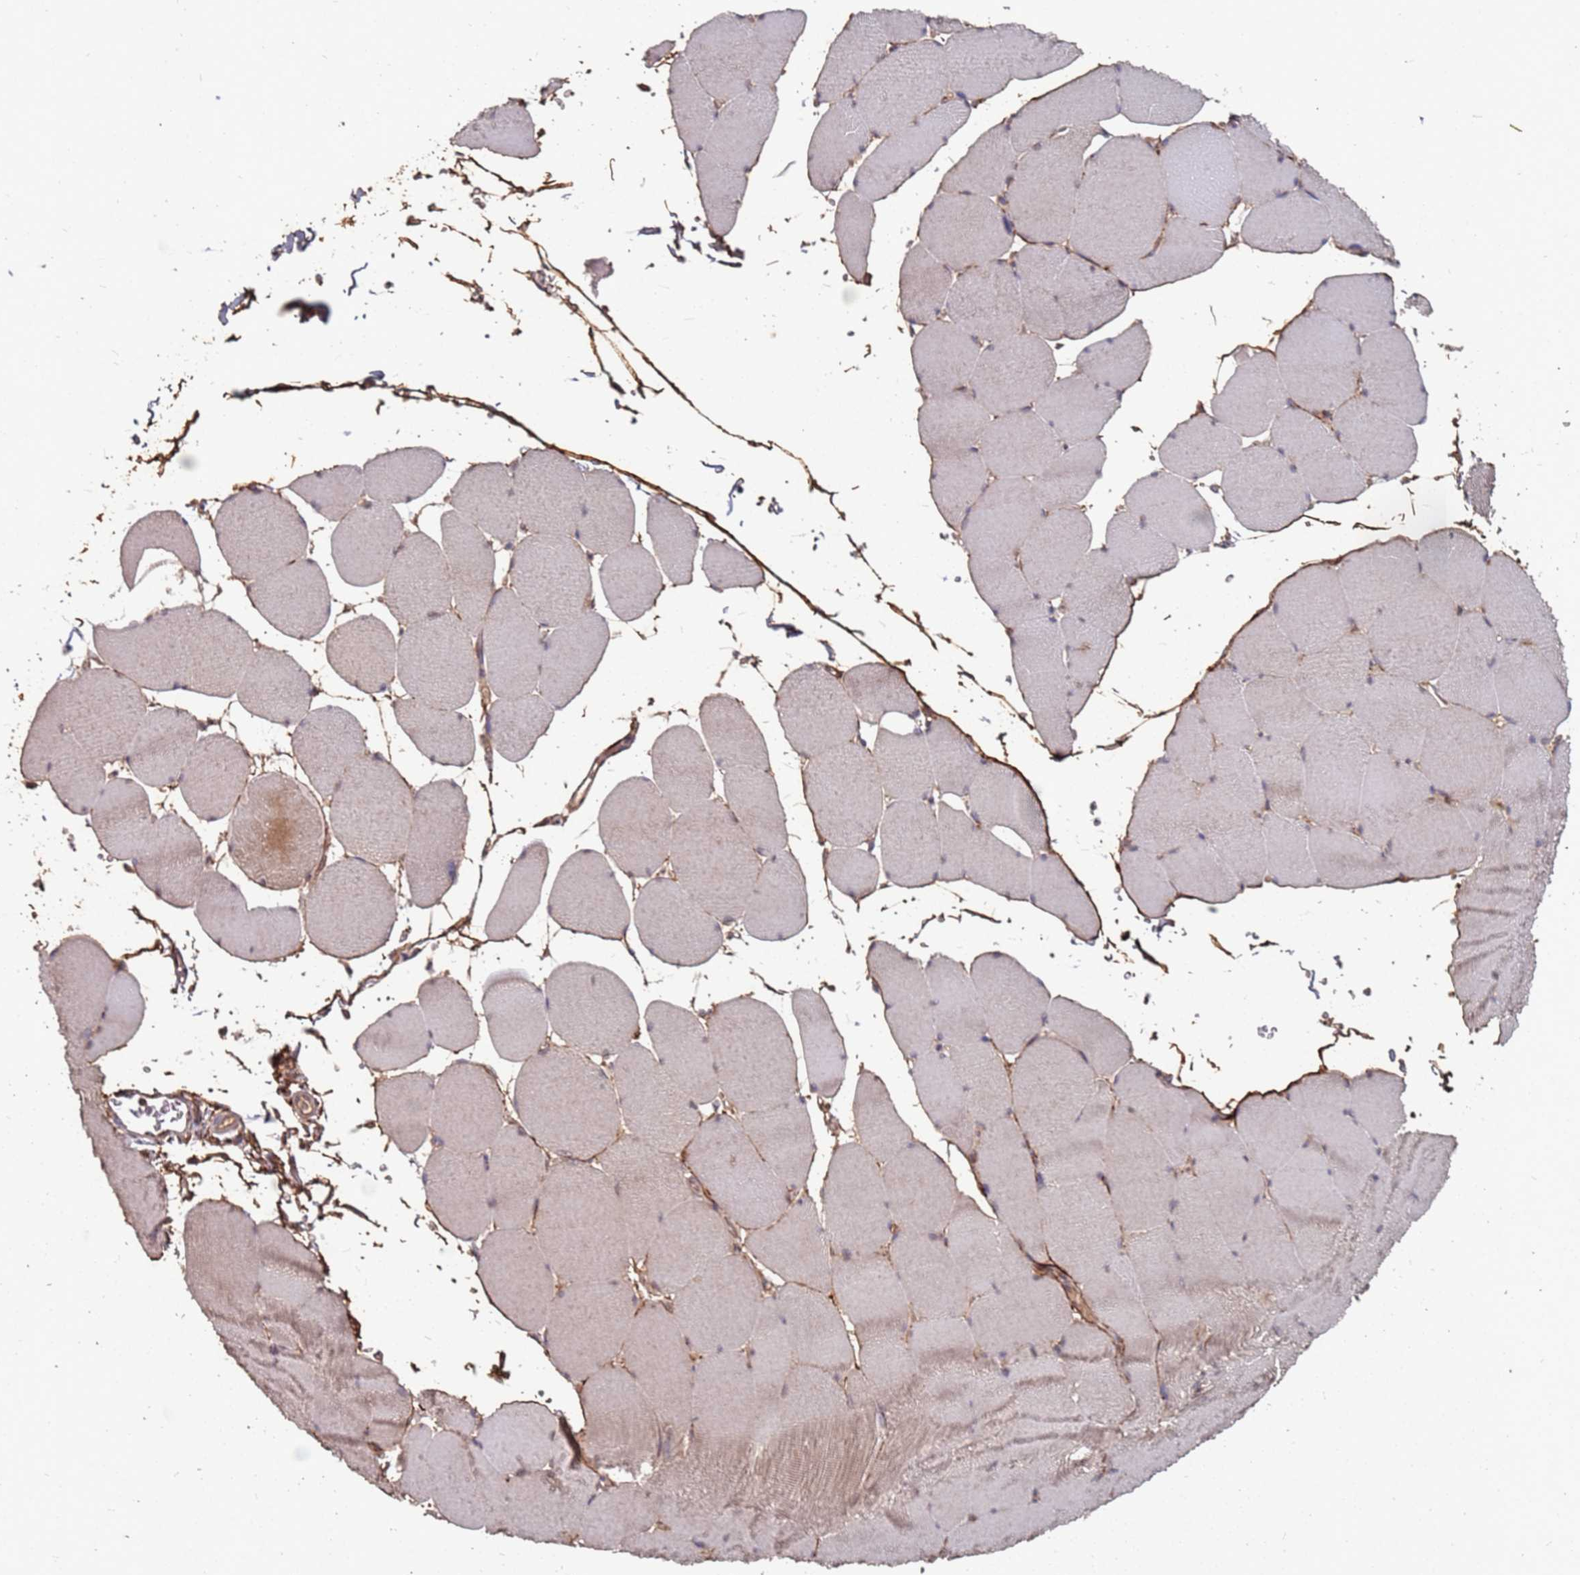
{"staining": {"intensity": "weak", "quantity": "<25%", "location": "cytoplasmic/membranous"}, "tissue": "skeletal muscle", "cell_type": "Myocytes", "image_type": "normal", "snomed": [{"axis": "morphology", "description": "Normal tissue, NOS"}, {"axis": "topography", "description": "Skeletal muscle"}, {"axis": "topography", "description": "Head-Neck"}], "caption": "An immunohistochemistry (IHC) image of unremarkable skeletal muscle is shown. There is no staining in myocytes of skeletal muscle.", "gene": "PRORP", "patient": {"sex": "male", "age": 66}}